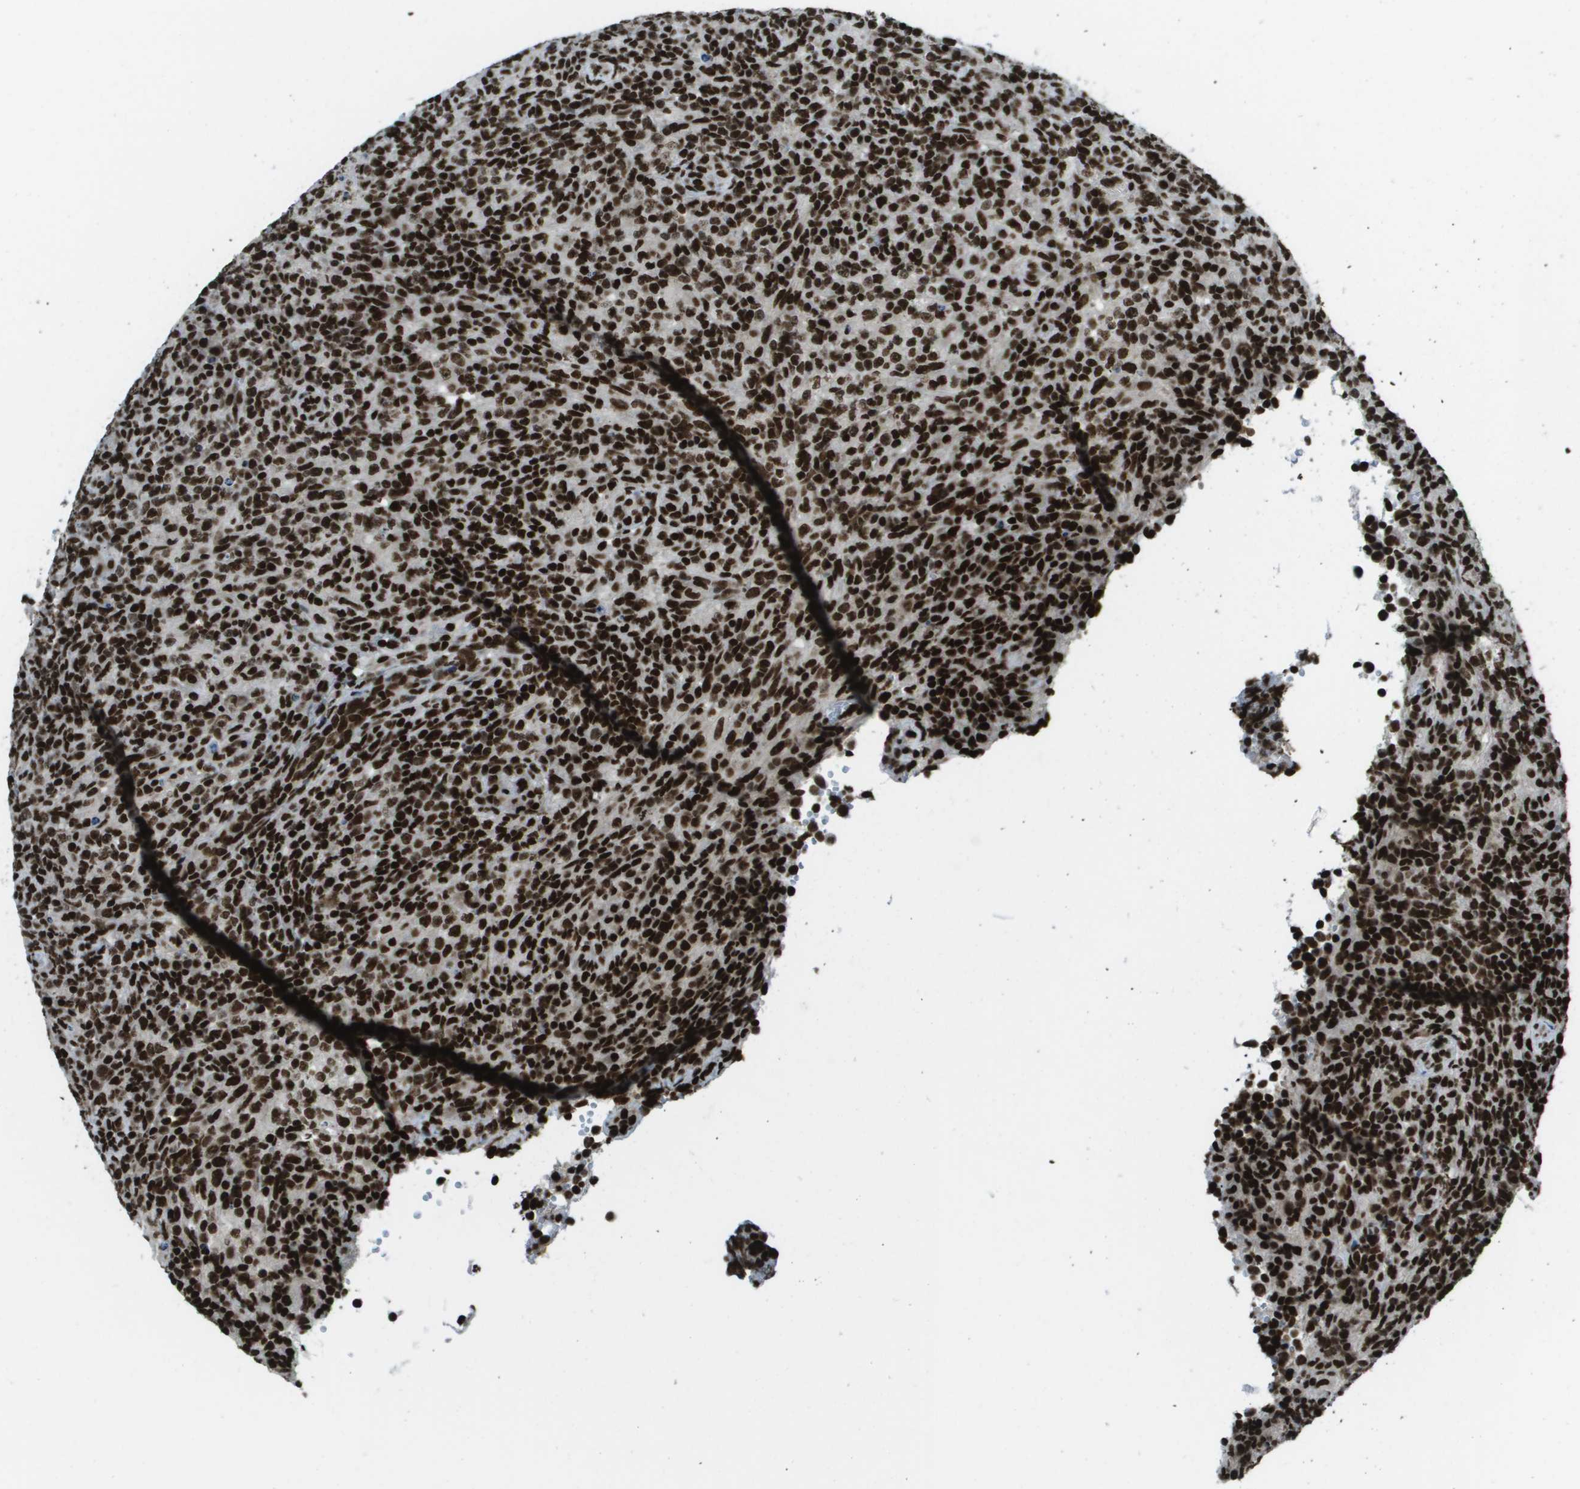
{"staining": {"intensity": "strong", "quantity": ">75%", "location": "nuclear"}, "tissue": "lymphoma", "cell_type": "Tumor cells", "image_type": "cancer", "snomed": [{"axis": "morphology", "description": "Malignant lymphoma, non-Hodgkin's type, High grade"}, {"axis": "topography", "description": "Lymph node"}], "caption": "Lymphoma tissue reveals strong nuclear staining in approximately >75% of tumor cells (DAB (3,3'-diaminobenzidine) = brown stain, brightfield microscopy at high magnification).", "gene": "GLYR1", "patient": {"sex": "female", "age": 76}}